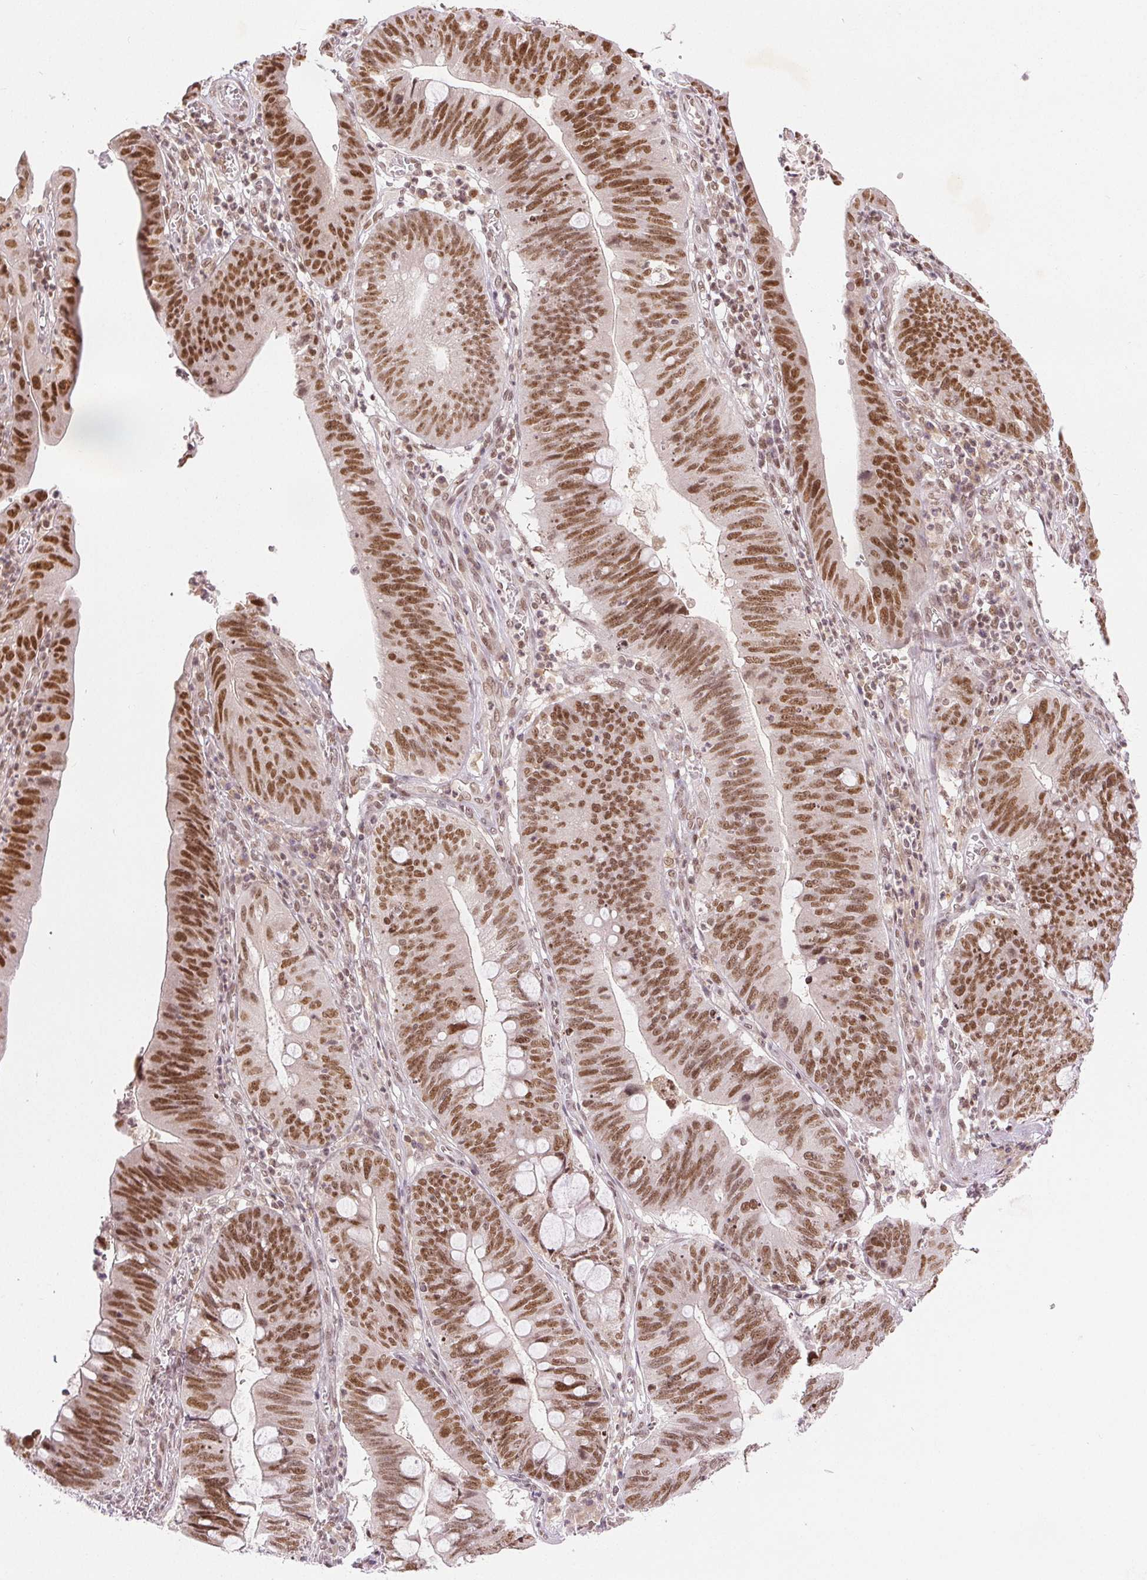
{"staining": {"intensity": "moderate", "quantity": ">75%", "location": "nuclear"}, "tissue": "stomach cancer", "cell_type": "Tumor cells", "image_type": "cancer", "snomed": [{"axis": "morphology", "description": "Adenocarcinoma, NOS"}, {"axis": "topography", "description": "Stomach"}], "caption": "Tumor cells display moderate nuclear staining in about >75% of cells in stomach cancer.", "gene": "DEK", "patient": {"sex": "male", "age": 59}}